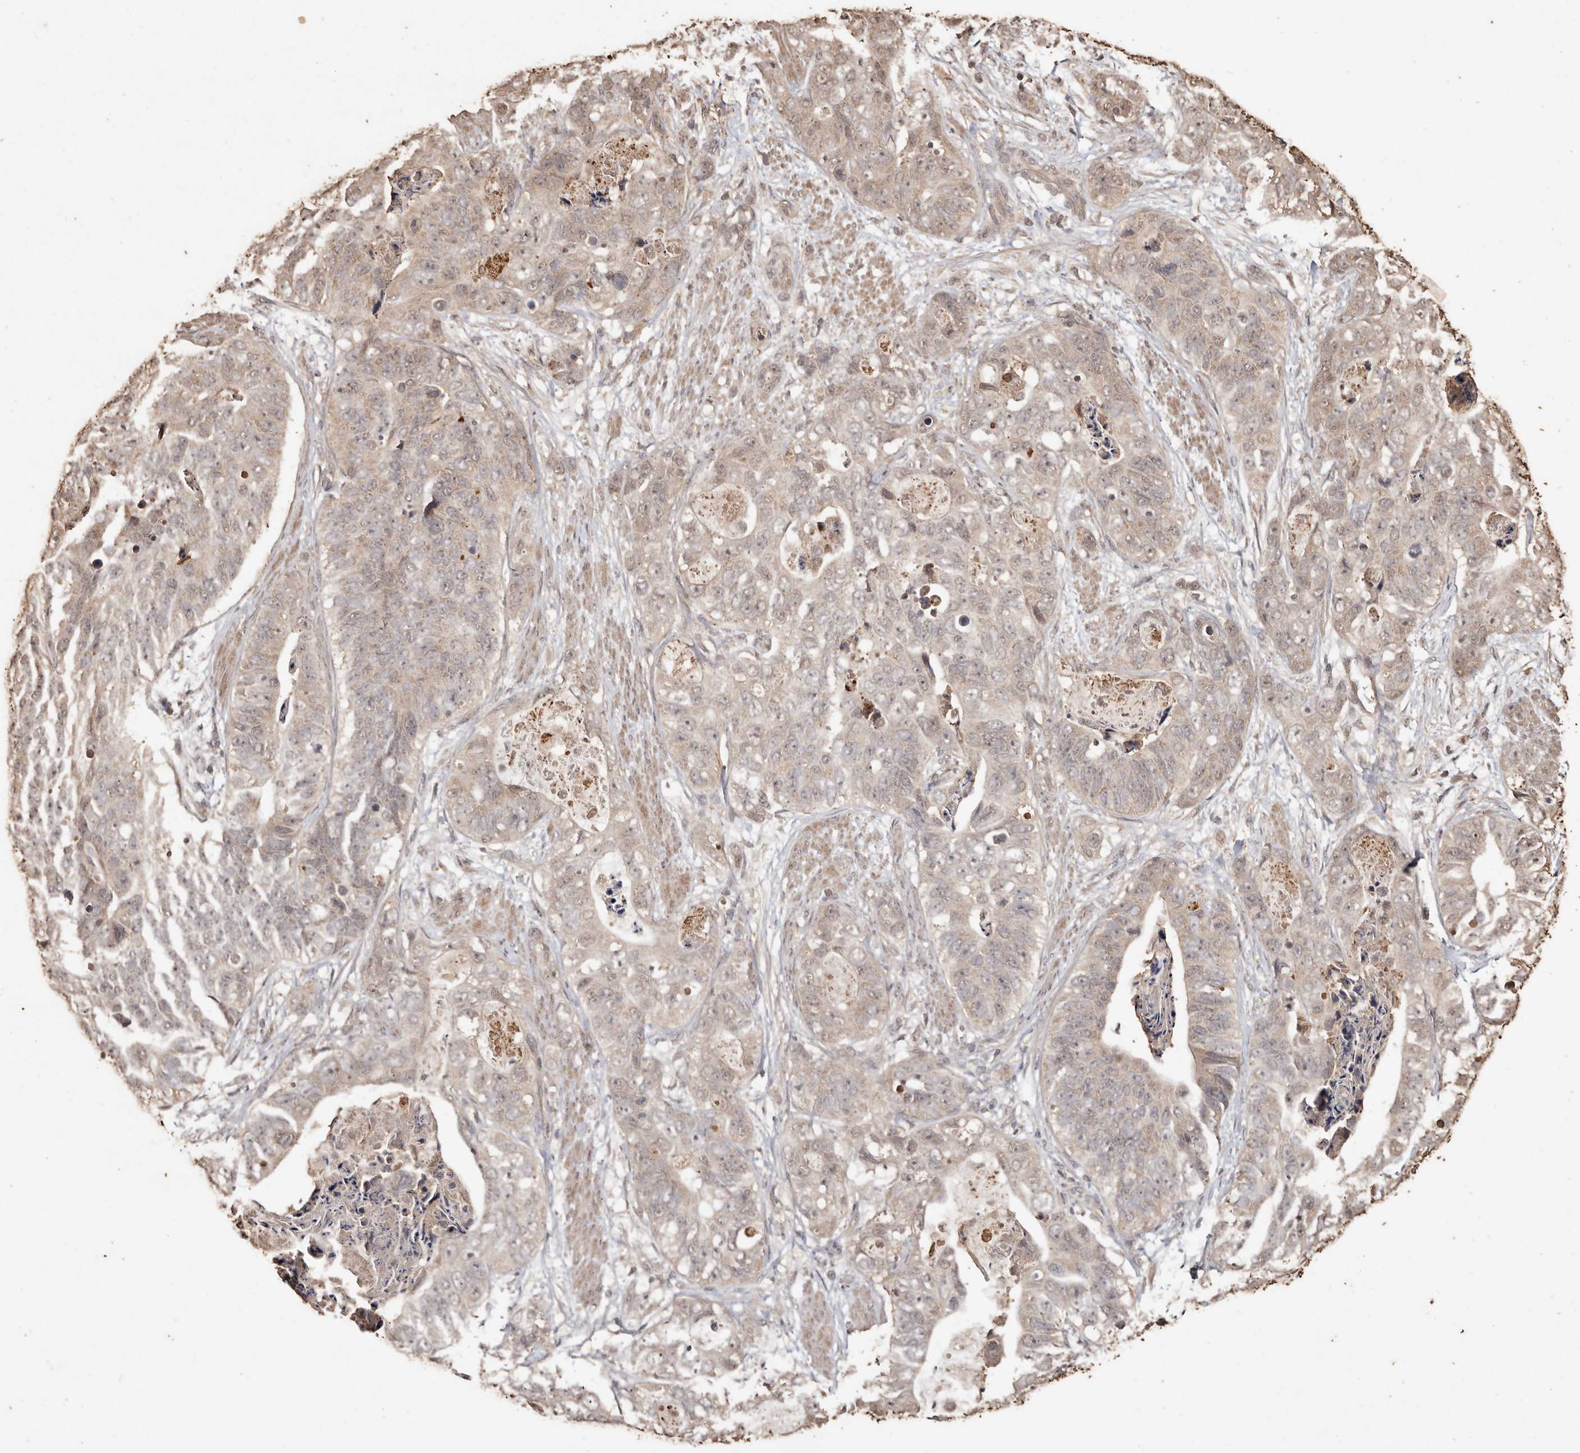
{"staining": {"intensity": "weak", "quantity": "<25%", "location": "cytoplasmic/membranous"}, "tissue": "stomach cancer", "cell_type": "Tumor cells", "image_type": "cancer", "snomed": [{"axis": "morphology", "description": "Adenocarcinoma, NOS"}, {"axis": "topography", "description": "Stomach"}], "caption": "Tumor cells are negative for protein expression in human stomach cancer (adenocarcinoma). (DAB immunohistochemistry visualized using brightfield microscopy, high magnification).", "gene": "PKDCC", "patient": {"sex": "female", "age": 89}}